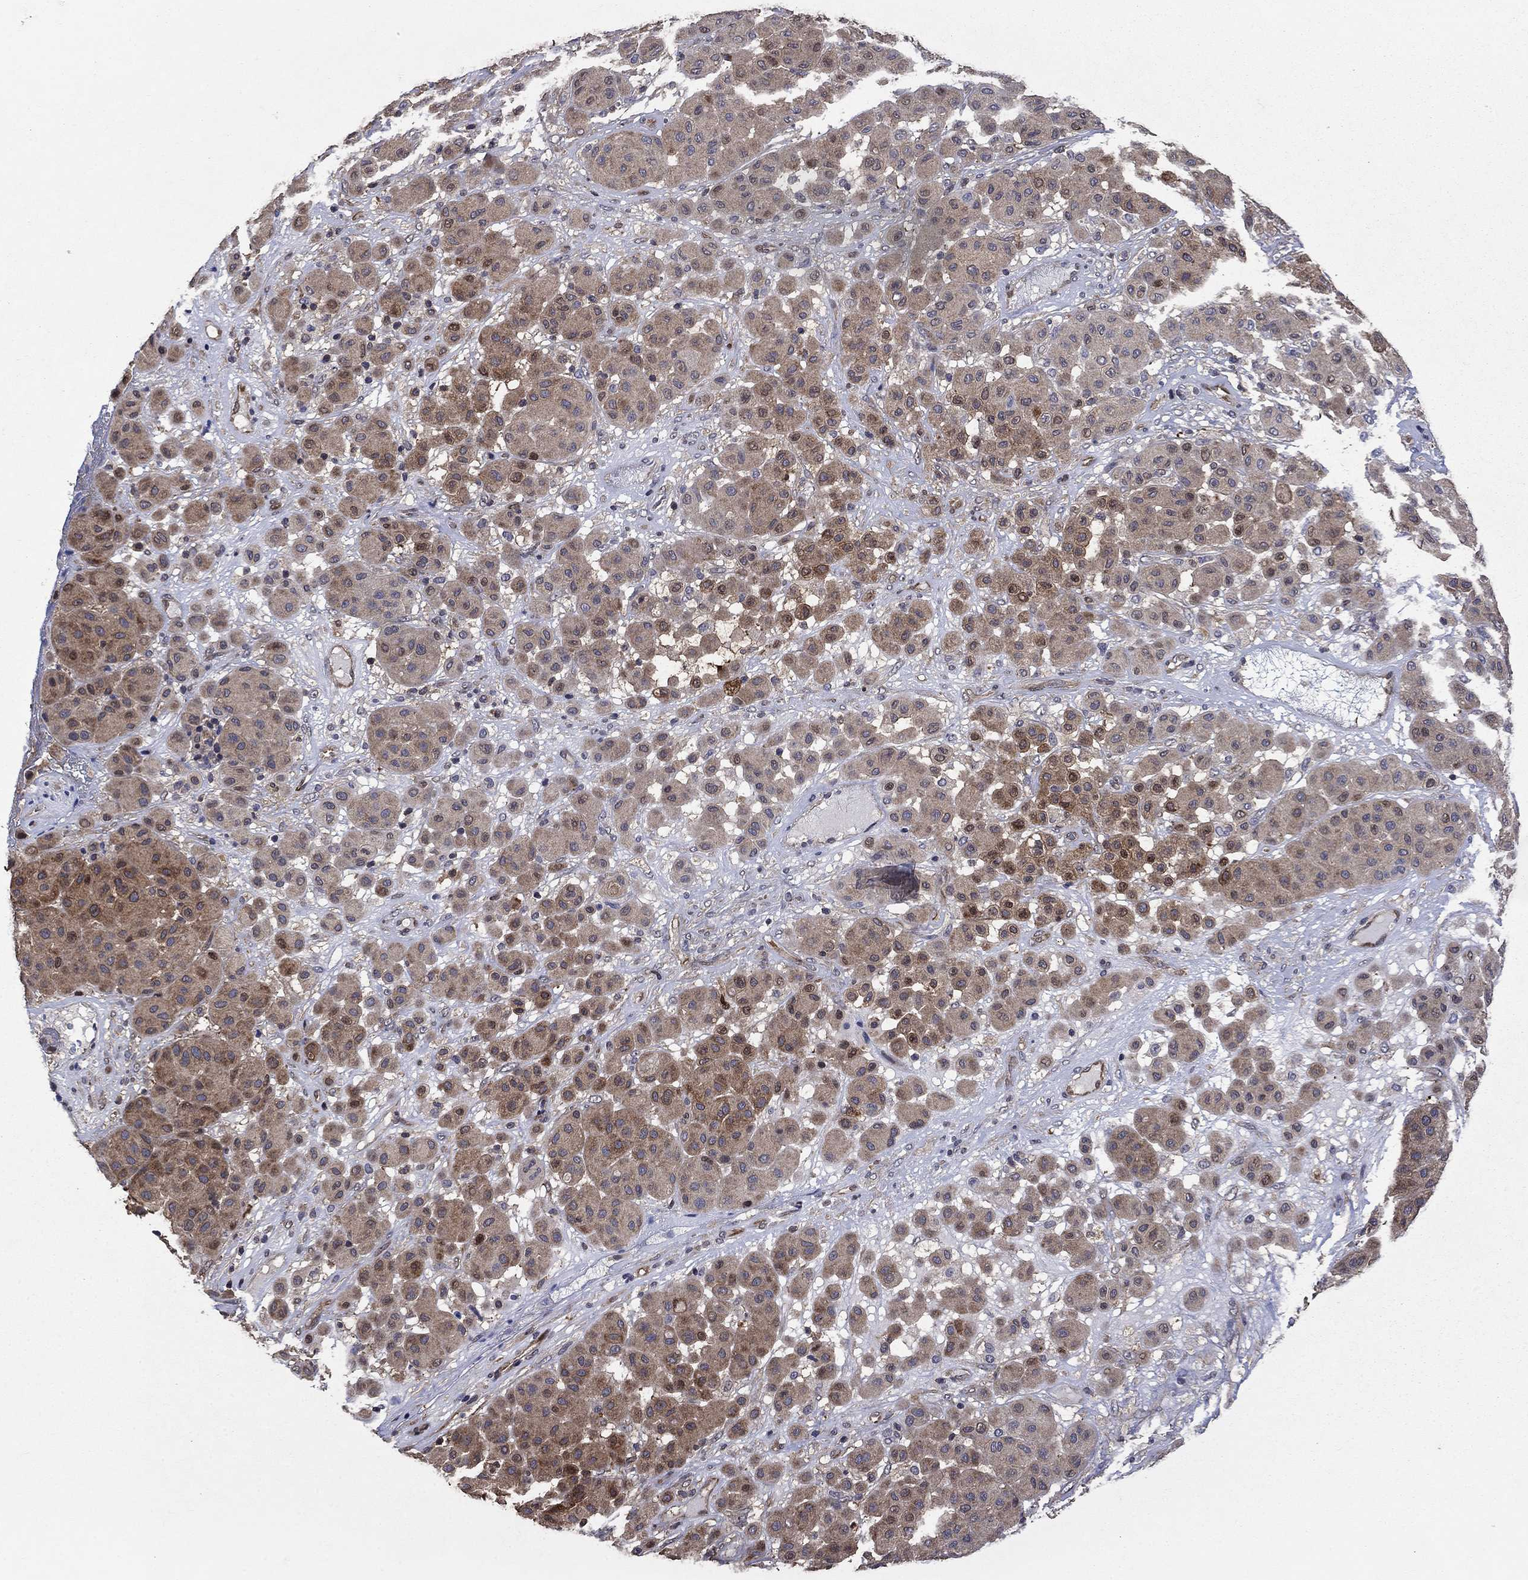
{"staining": {"intensity": "moderate", "quantity": "<25%", "location": "cytoplasmic/membranous"}, "tissue": "melanoma", "cell_type": "Tumor cells", "image_type": "cancer", "snomed": [{"axis": "morphology", "description": "Malignant melanoma, Metastatic site"}, {"axis": "topography", "description": "Smooth muscle"}], "caption": "Melanoma was stained to show a protein in brown. There is low levels of moderate cytoplasmic/membranous positivity in about <25% of tumor cells. (DAB IHC, brown staining for protein, blue staining for nuclei).", "gene": "DVL1", "patient": {"sex": "male", "age": 41}}